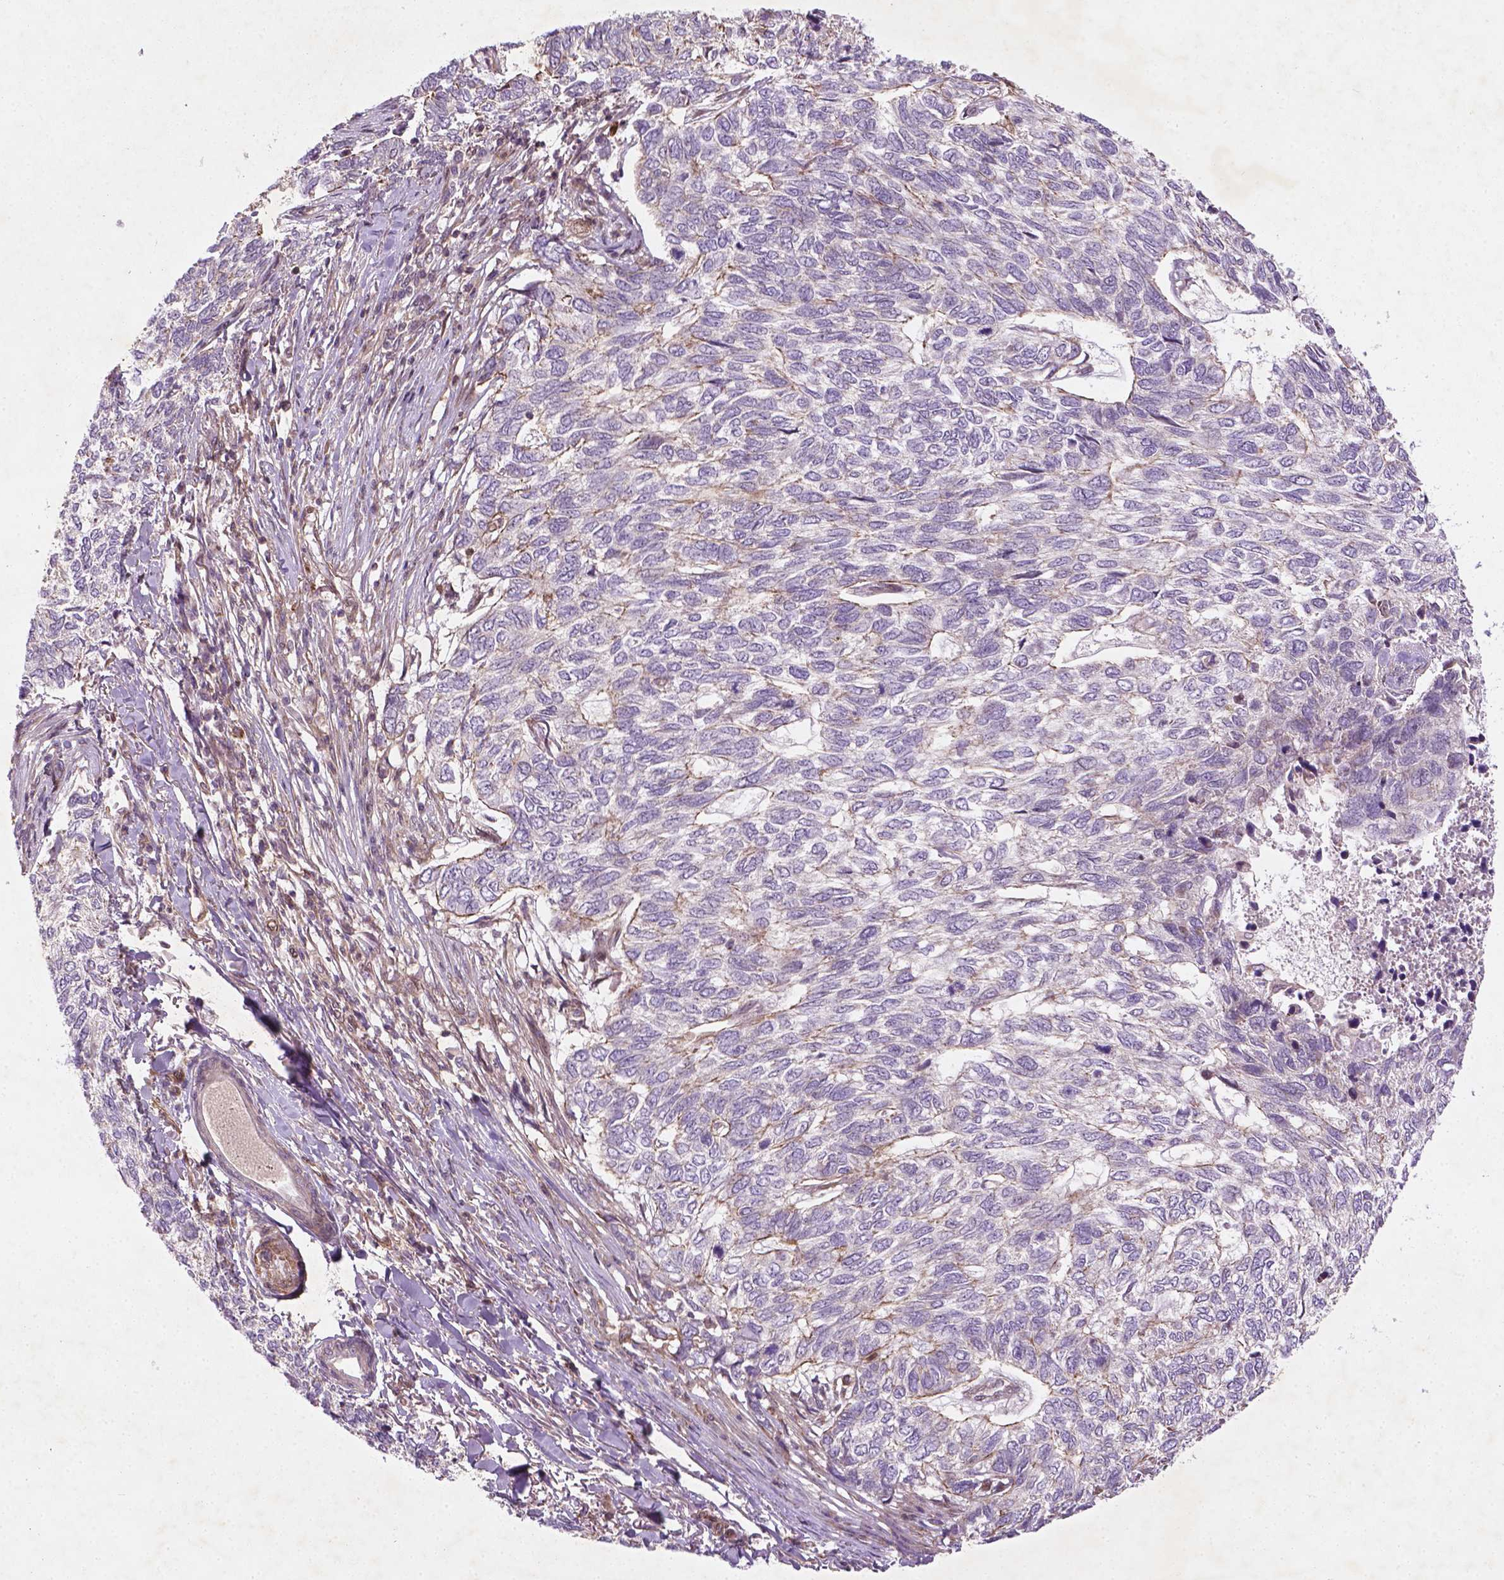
{"staining": {"intensity": "negative", "quantity": "none", "location": "none"}, "tissue": "skin cancer", "cell_type": "Tumor cells", "image_type": "cancer", "snomed": [{"axis": "morphology", "description": "Basal cell carcinoma"}, {"axis": "topography", "description": "Skin"}], "caption": "Micrograph shows no protein positivity in tumor cells of skin cancer (basal cell carcinoma) tissue. (Brightfield microscopy of DAB (3,3'-diaminobenzidine) immunohistochemistry (IHC) at high magnification).", "gene": "TCHP", "patient": {"sex": "female", "age": 65}}